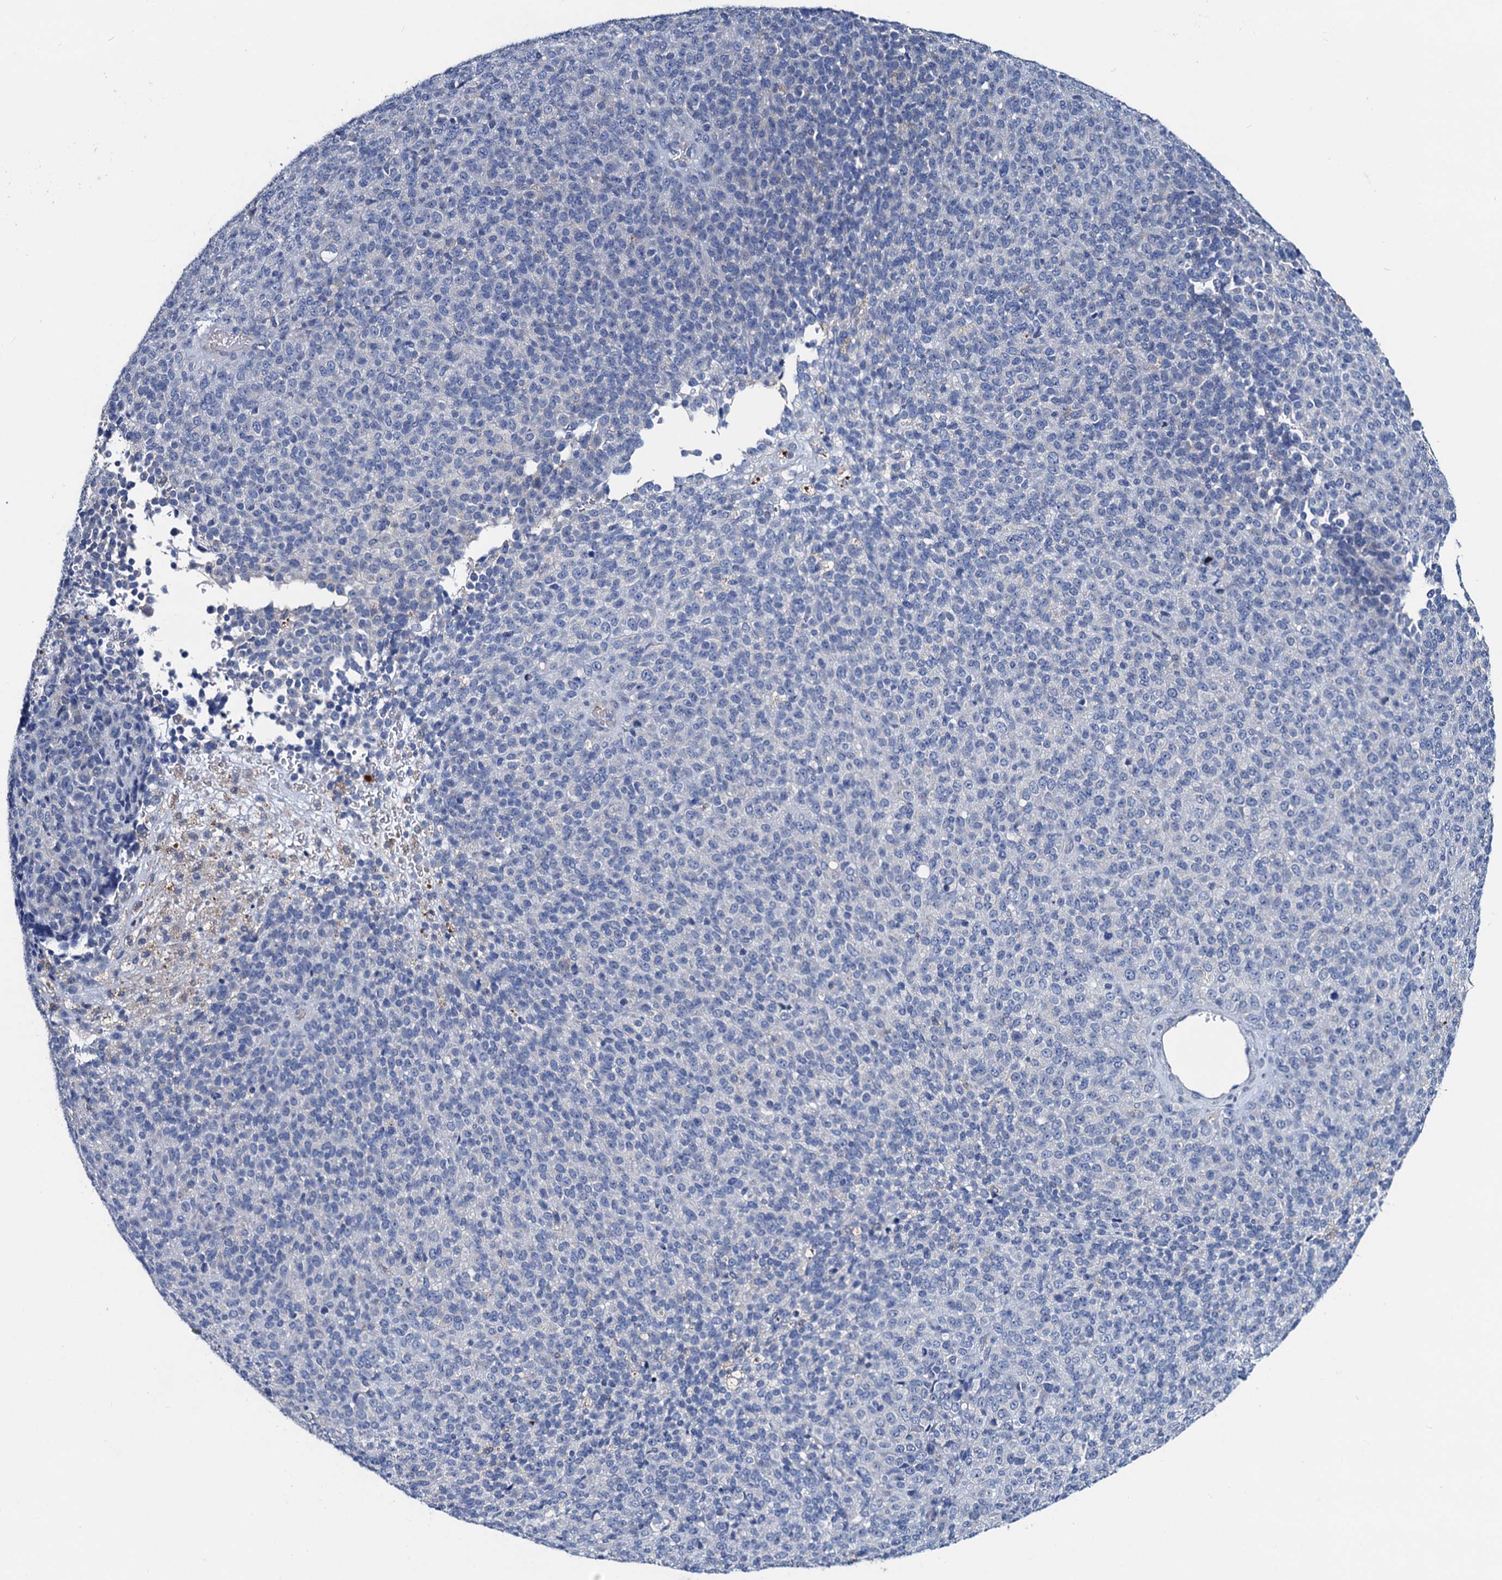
{"staining": {"intensity": "negative", "quantity": "none", "location": "none"}, "tissue": "melanoma", "cell_type": "Tumor cells", "image_type": "cancer", "snomed": [{"axis": "morphology", "description": "Malignant melanoma, Metastatic site"}, {"axis": "topography", "description": "Brain"}], "caption": "IHC histopathology image of neoplastic tissue: human malignant melanoma (metastatic site) stained with DAB (3,3'-diaminobenzidine) shows no significant protein expression in tumor cells.", "gene": "RTKN2", "patient": {"sex": "female", "age": 56}}